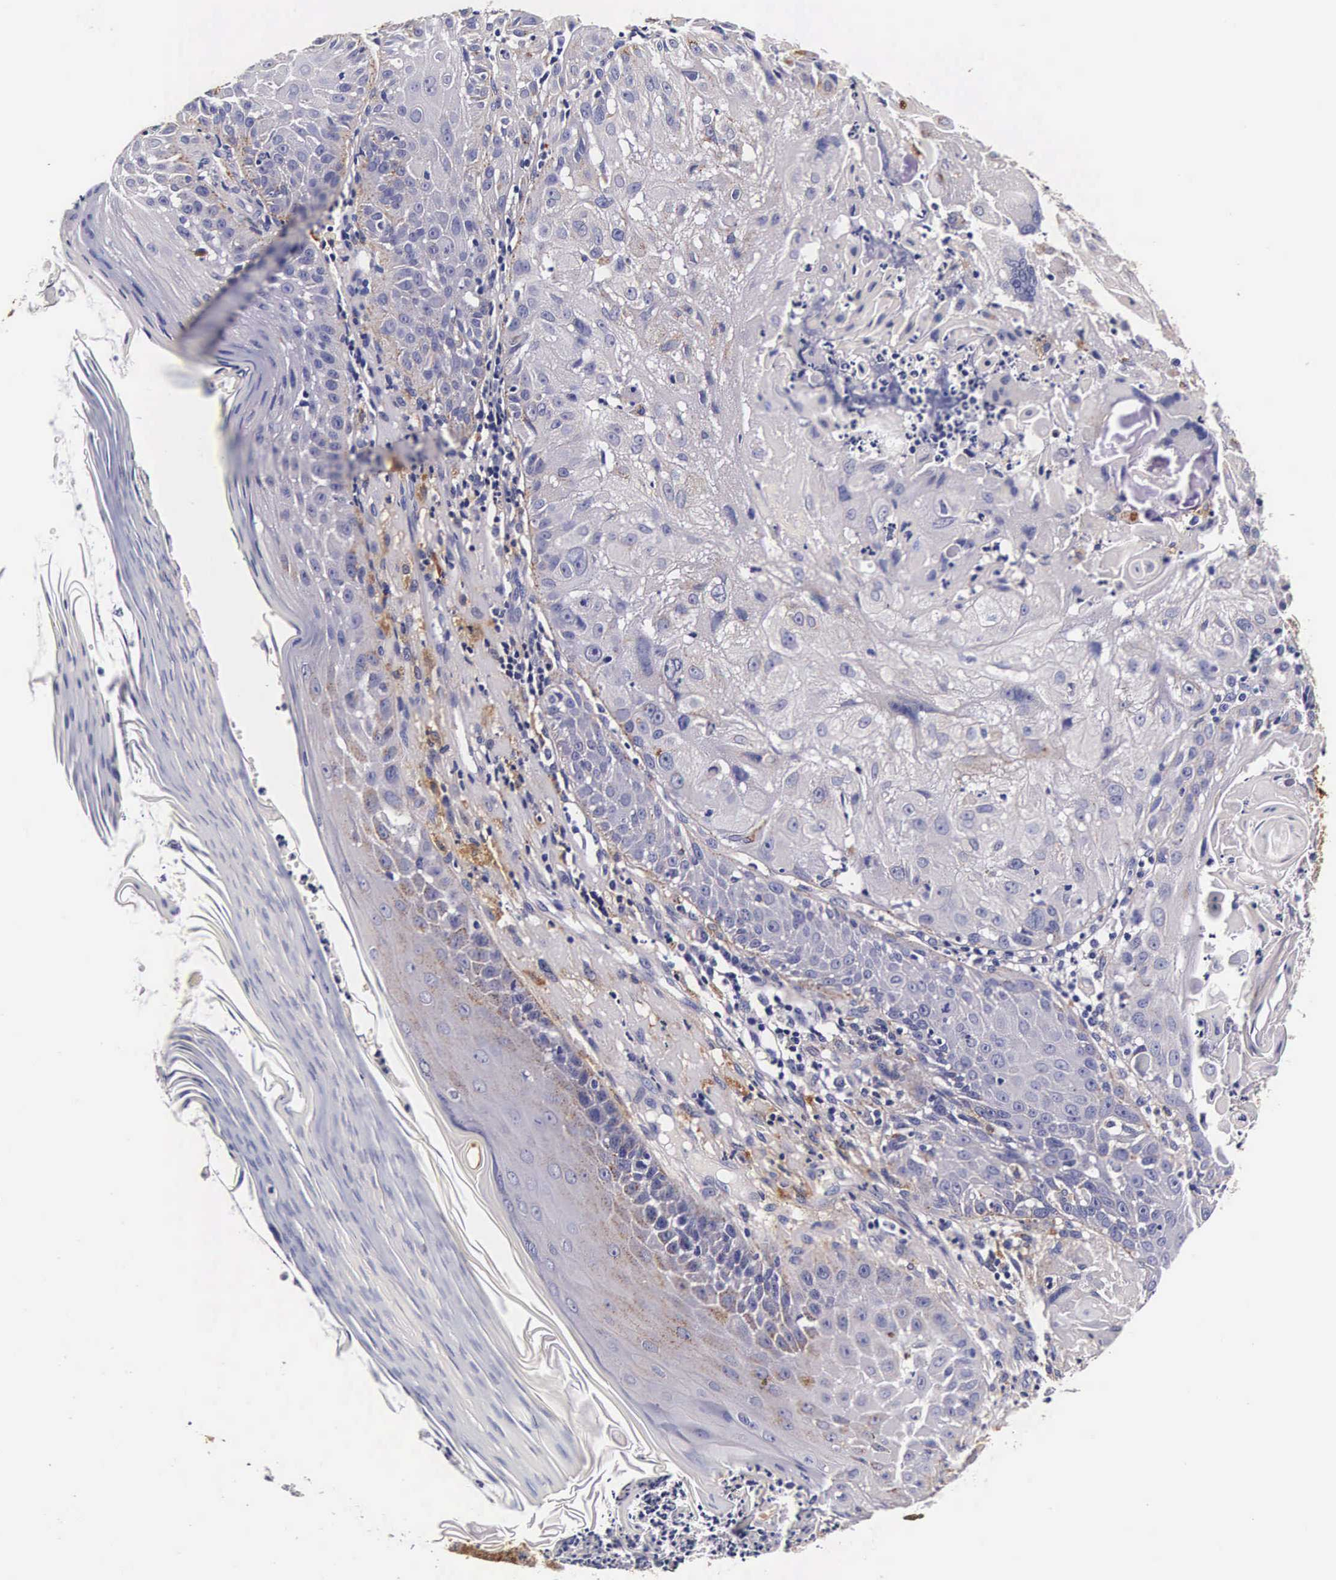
{"staining": {"intensity": "negative", "quantity": "none", "location": "none"}, "tissue": "skin cancer", "cell_type": "Tumor cells", "image_type": "cancer", "snomed": [{"axis": "morphology", "description": "Squamous cell carcinoma, NOS"}, {"axis": "topography", "description": "Skin"}], "caption": "Tumor cells show no significant protein expression in skin cancer. Brightfield microscopy of immunohistochemistry stained with DAB (brown) and hematoxylin (blue), captured at high magnification.", "gene": "CTSB", "patient": {"sex": "female", "age": 89}}